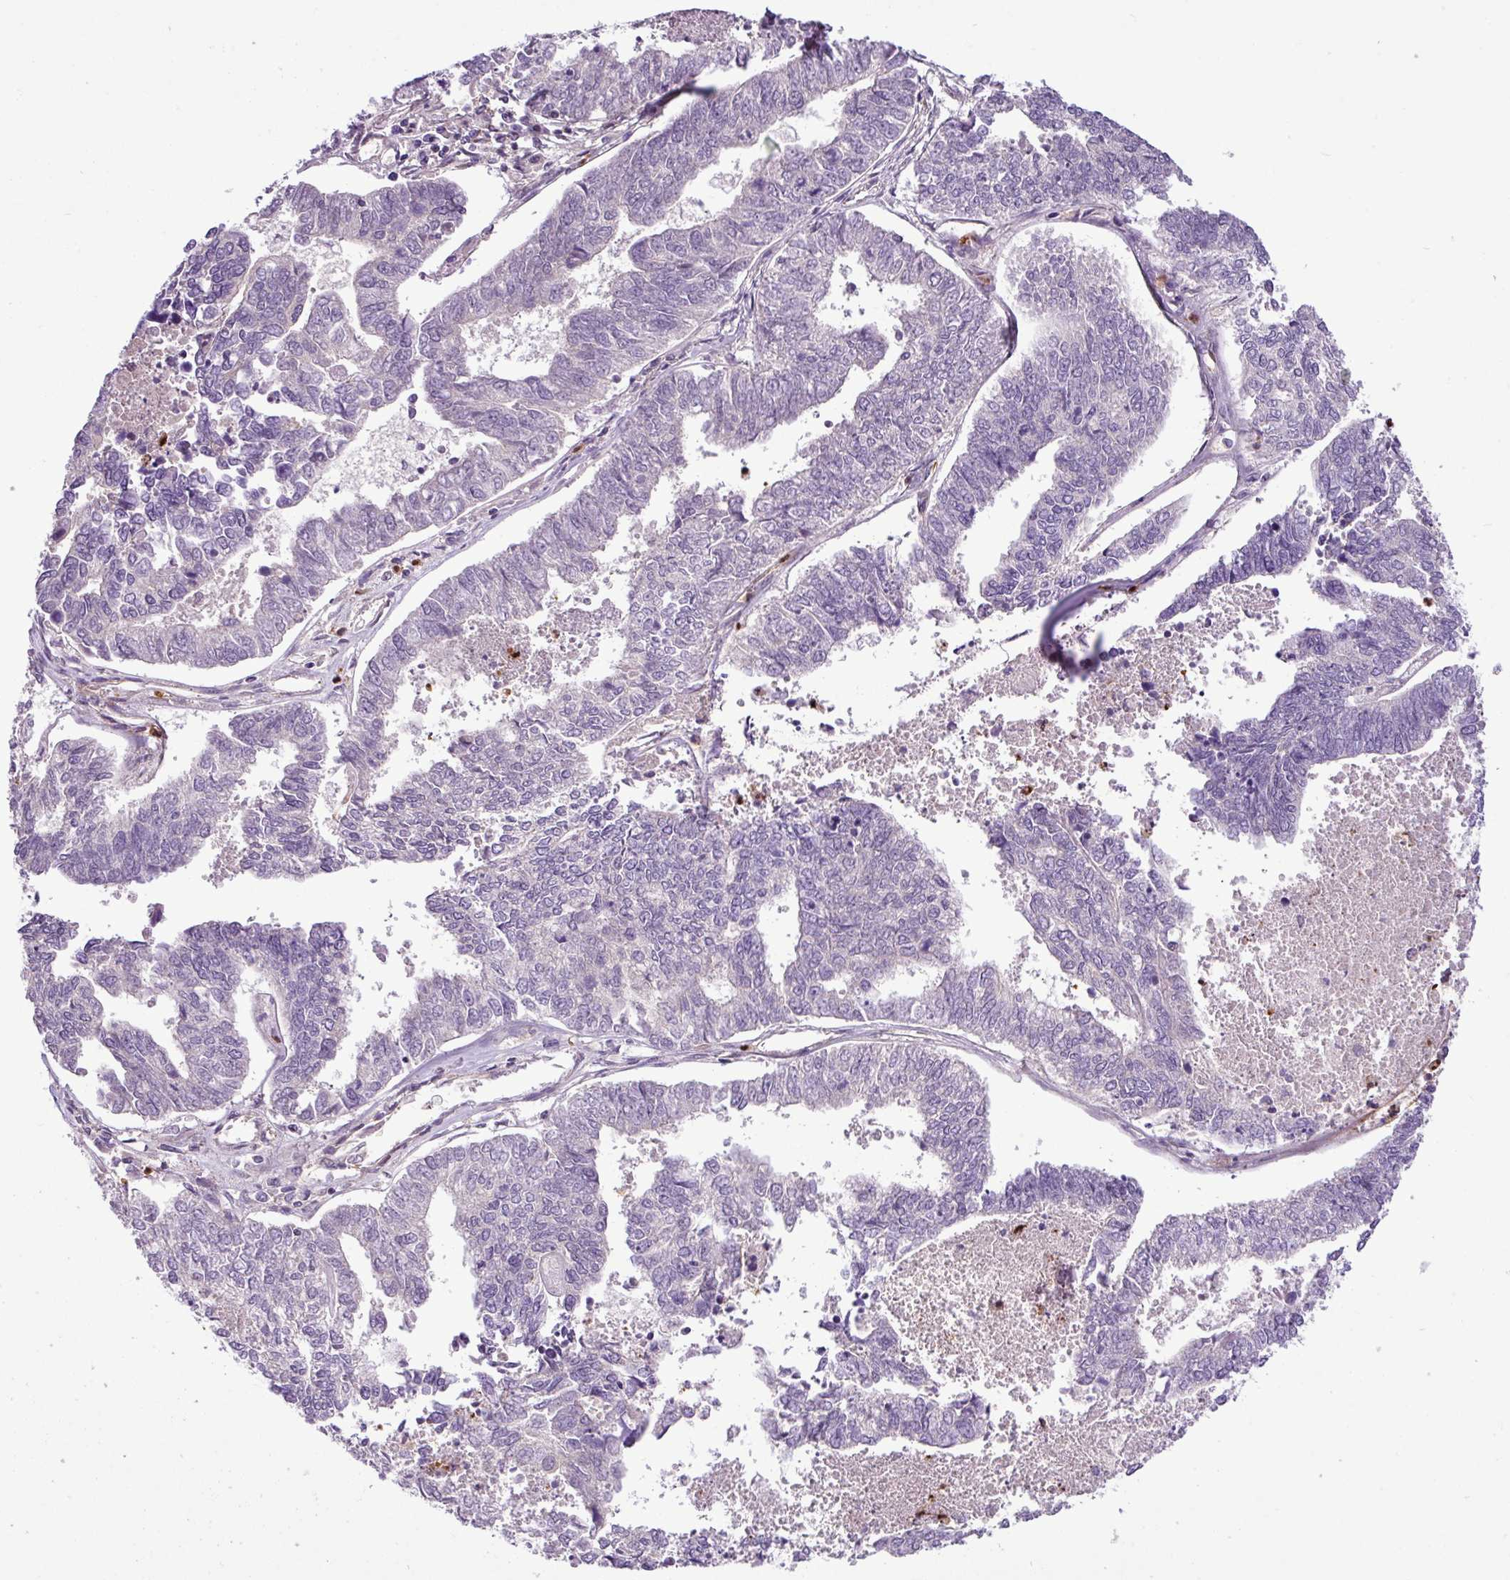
{"staining": {"intensity": "negative", "quantity": "none", "location": "none"}, "tissue": "endometrial cancer", "cell_type": "Tumor cells", "image_type": "cancer", "snomed": [{"axis": "morphology", "description": "Adenocarcinoma, NOS"}, {"axis": "topography", "description": "Endometrium"}], "caption": "Tumor cells are negative for protein expression in human endometrial cancer (adenocarcinoma).", "gene": "NBEAL2", "patient": {"sex": "female", "age": 73}}